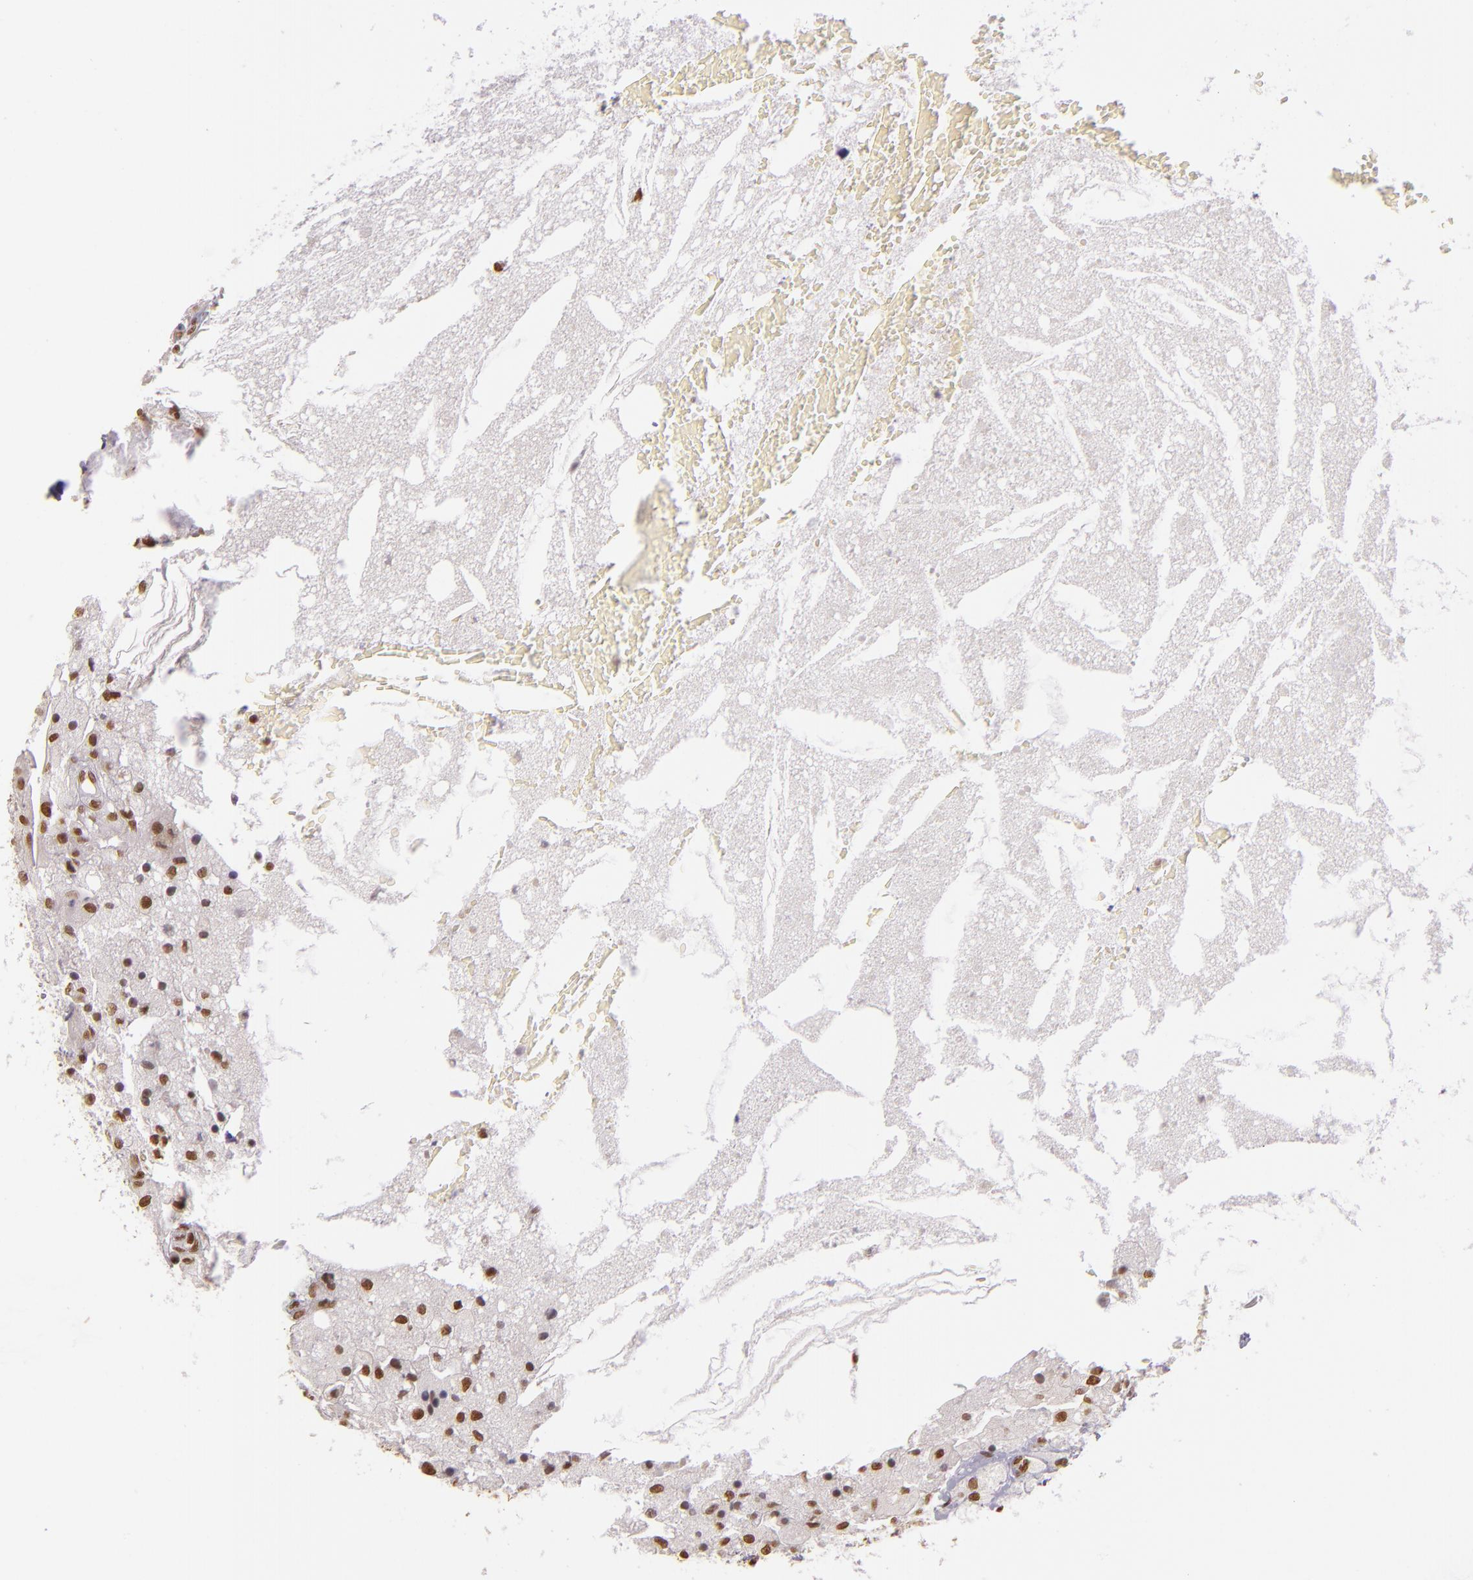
{"staining": {"intensity": "strong", "quantity": ">75%", "location": "nuclear"}, "tissue": "breast cancer", "cell_type": "Tumor cells", "image_type": "cancer", "snomed": [{"axis": "morphology", "description": "Duct carcinoma"}, {"axis": "topography", "description": "Breast"}], "caption": "Breast intraductal carcinoma tissue exhibits strong nuclear staining in about >75% of tumor cells, visualized by immunohistochemistry.", "gene": "USF1", "patient": {"sex": "female", "age": 27}}